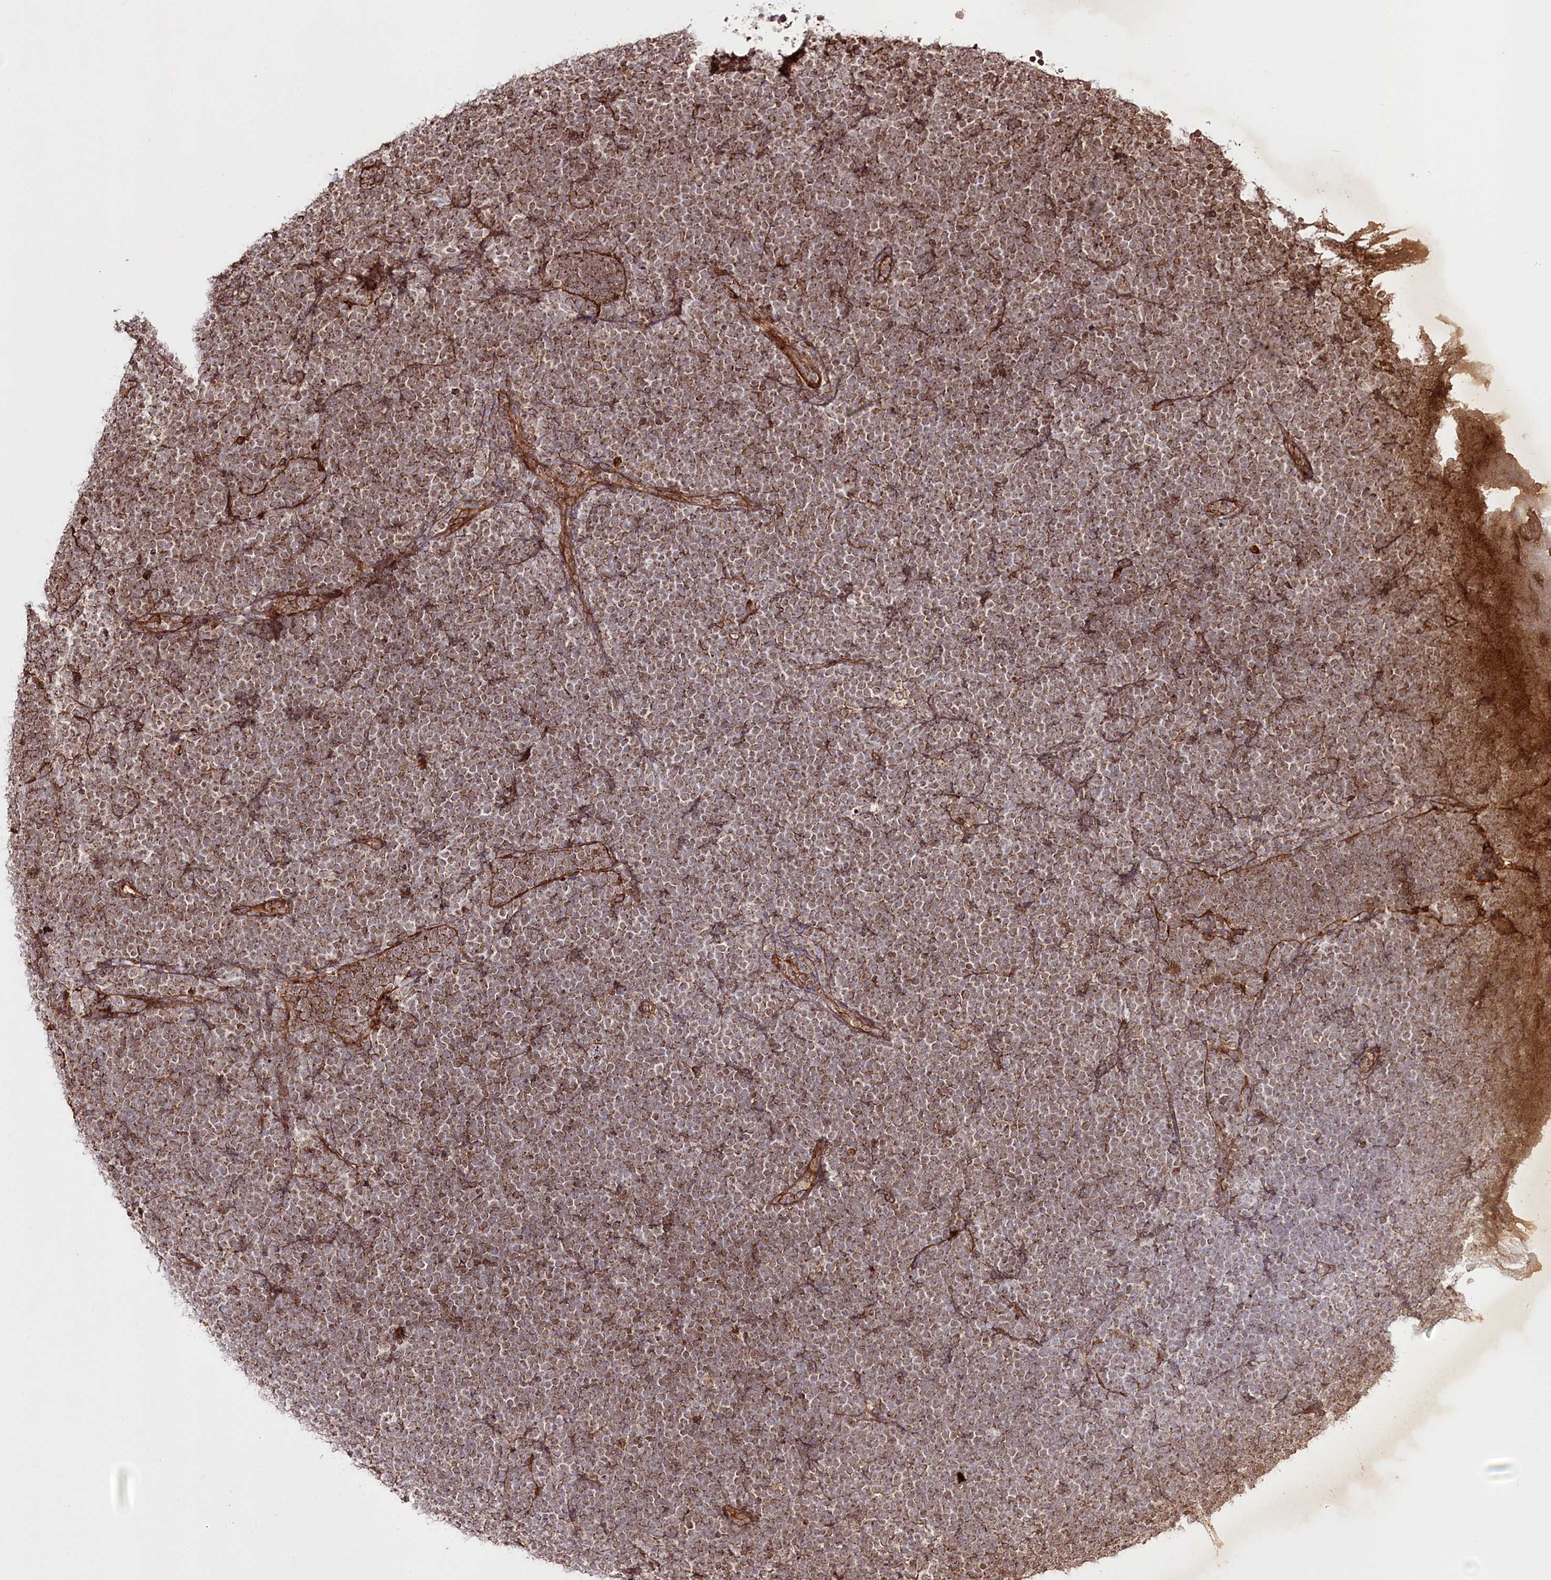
{"staining": {"intensity": "moderate", "quantity": ">75%", "location": "cytoplasmic/membranous"}, "tissue": "lymphoma", "cell_type": "Tumor cells", "image_type": "cancer", "snomed": [{"axis": "morphology", "description": "Malignant lymphoma, non-Hodgkin's type, High grade"}, {"axis": "topography", "description": "Lymph node"}], "caption": "The histopathology image displays a brown stain indicating the presence of a protein in the cytoplasmic/membranous of tumor cells in lymphoma. The staining was performed using DAB (3,3'-diaminobenzidine), with brown indicating positive protein expression. Nuclei are stained blue with hematoxylin.", "gene": "REXO2", "patient": {"sex": "male", "age": 13}}